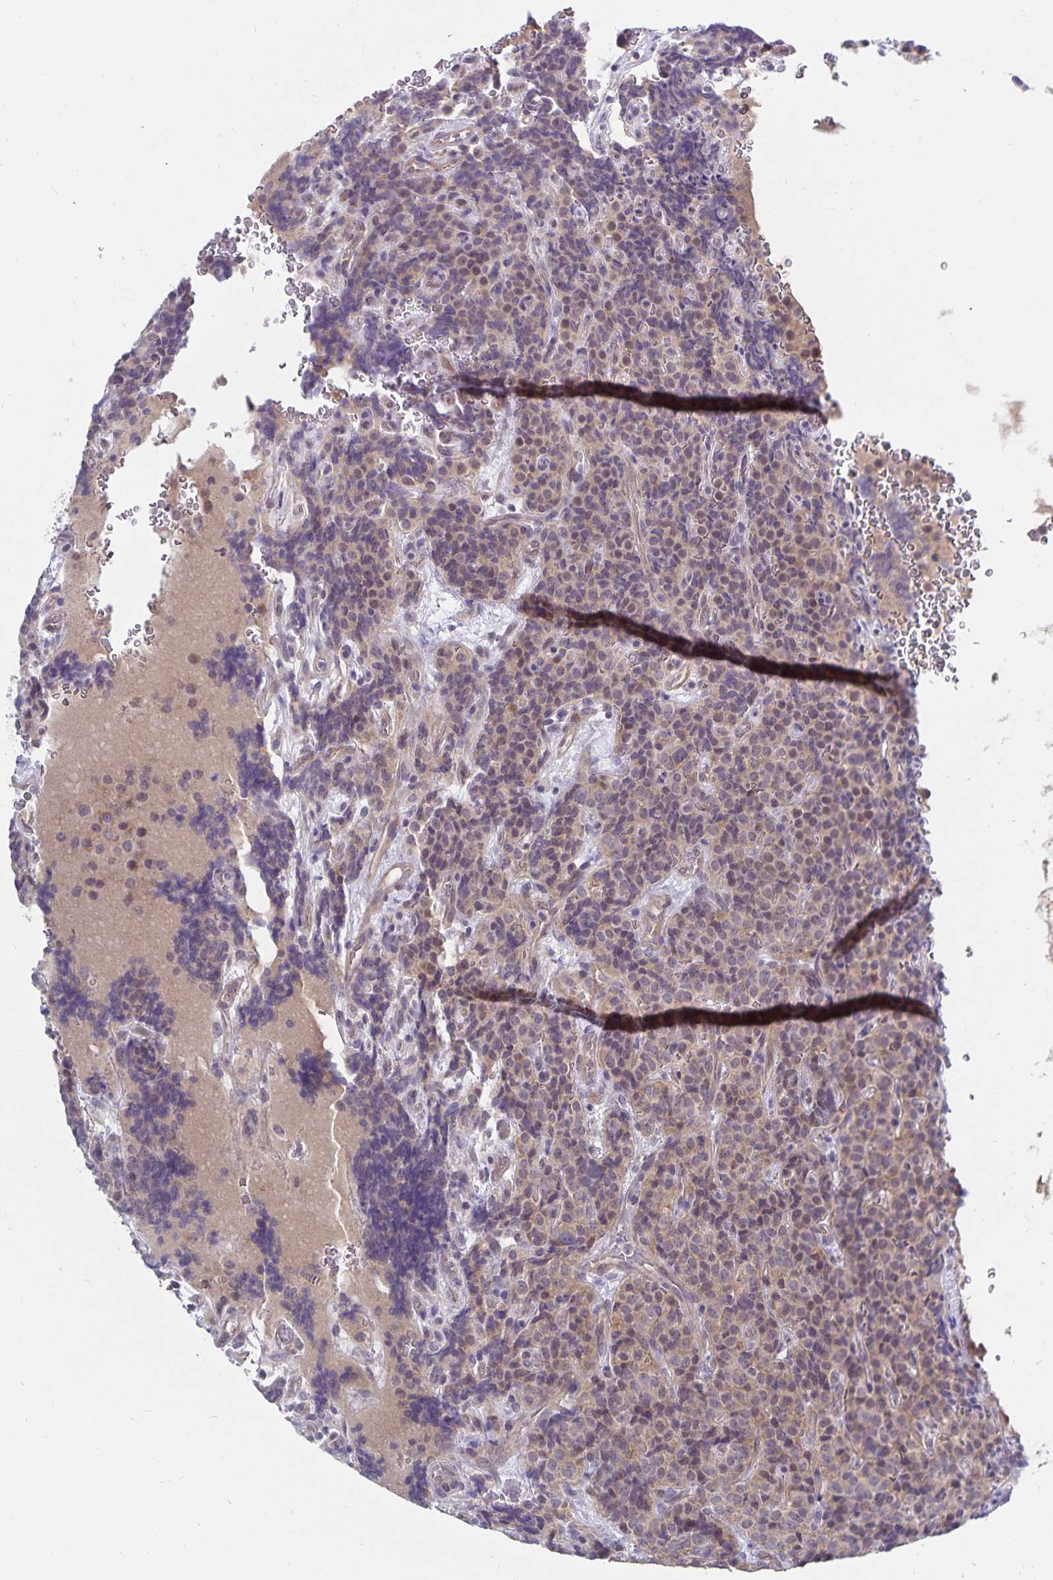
{"staining": {"intensity": "weak", "quantity": "25%-75%", "location": "cytoplasmic/membranous,nuclear"}, "tissue": "carcinoid", "cell_type": "Tumor cells", "image_type": "cancer", "snomed": [{"axis": "morphology", "description": "Carcinoid, malignant, NOS"}, {"axis": "topography", "description": "Pancreas"}], "caption": "A brown stain labels weak cytoplasmic/membranous and nuclear staining of a protein in human carcinoid tumor cells. (DAB (3,3'-diaminobenzidine) IHC with brightfield microscopy, high magnification).", "gene": "CDKN2B", "patient": {"sex": "male", "age": 36}}